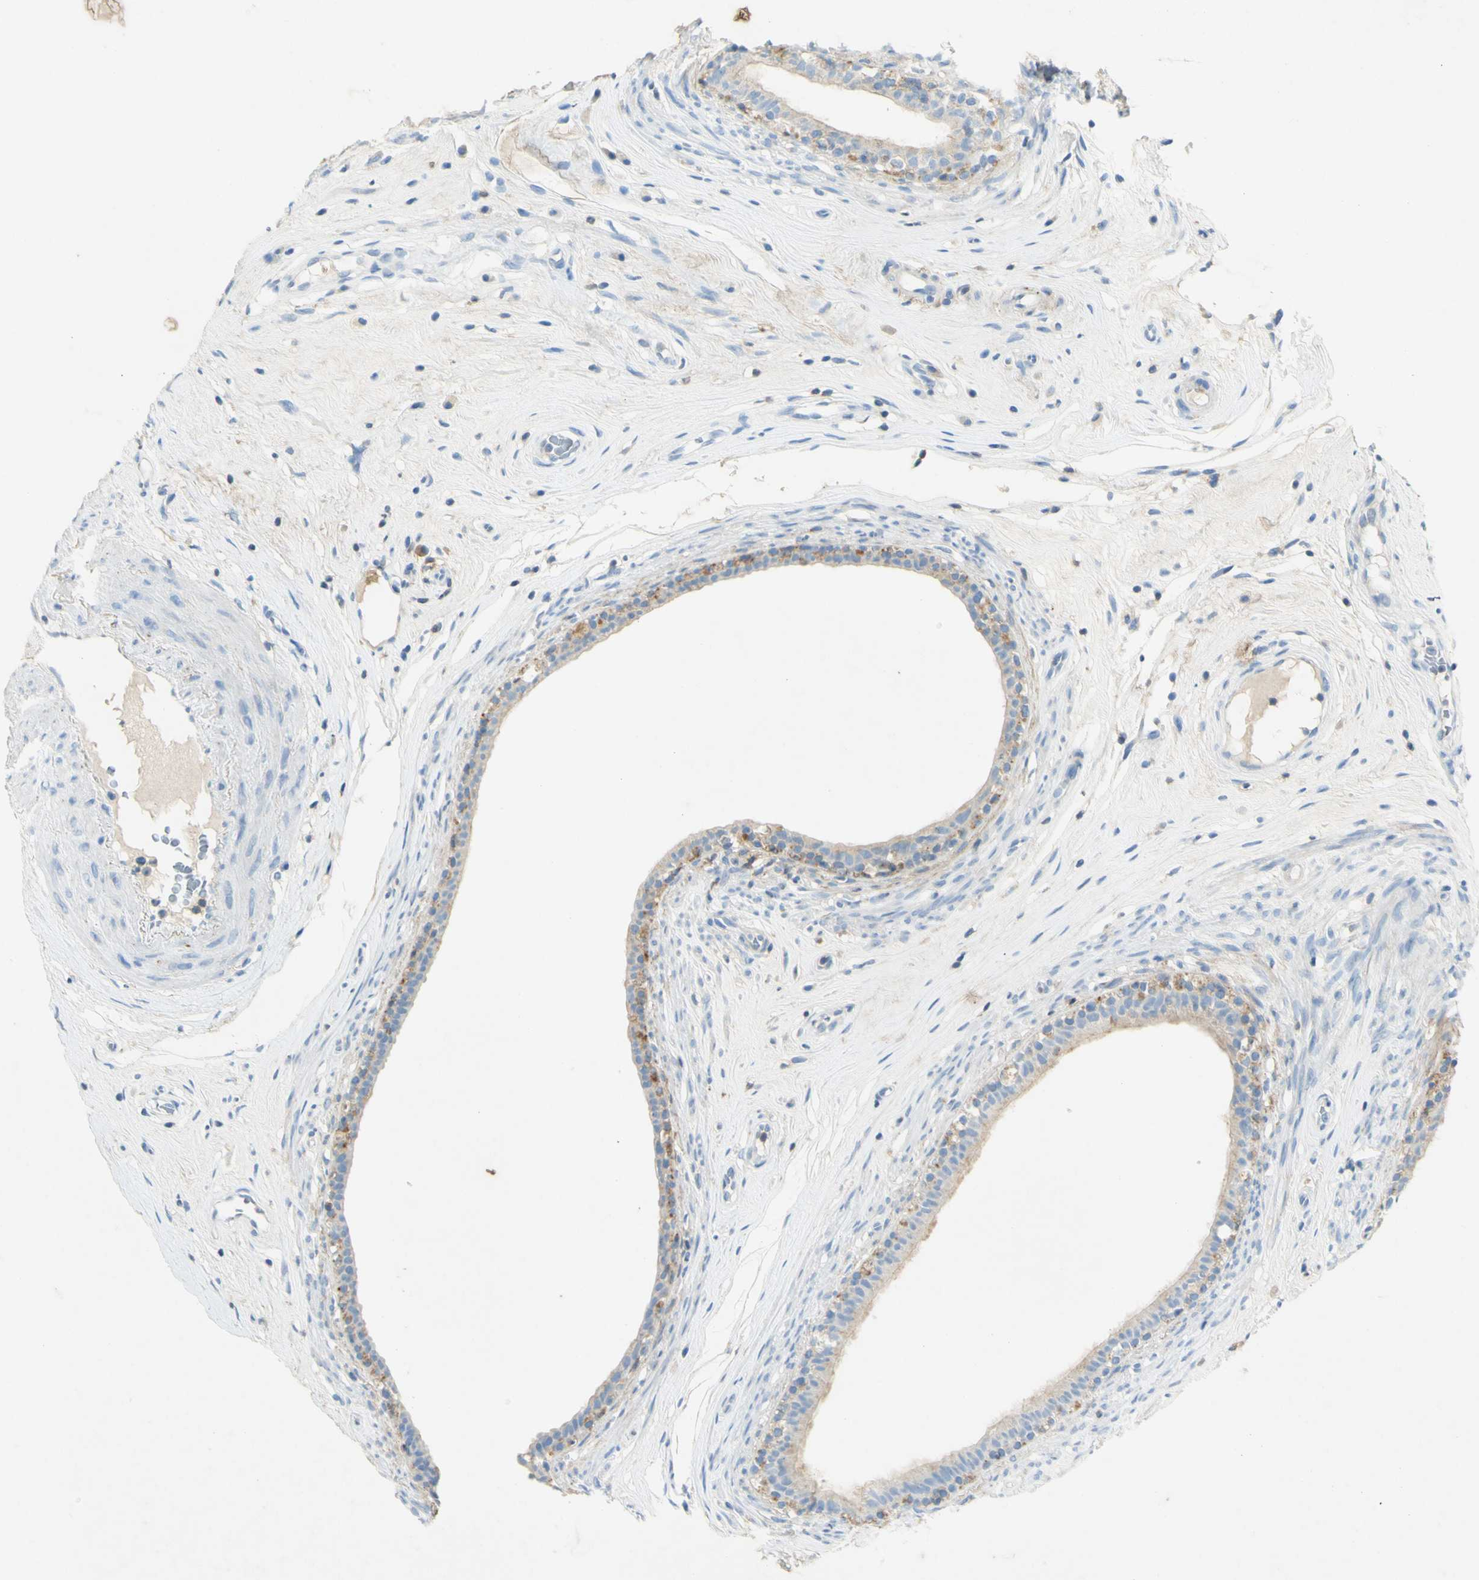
{"staining": {"intensity": "weak", "quantity": ">75%", "location": "cytoplasmic/membranous"}, "tissue": "epididymis", "cell_type": "Glandular cells", "image_type": "normal", "snomed": [{"axis": "morphology", "description": "Normal tissue, NOS"}, {"axis": "morphology", "description": "Inflammation, NOS"}, {"axis": "topography", "description": "Epididymis"}], "caption": "Protein expression analysis of unremarkable human epididymis reveals weak cytoplasmic/membranous expression in approximately >75% of glandular cells.", "gene": "GDF15", "patient": {"sex": "male", "age": 84}}